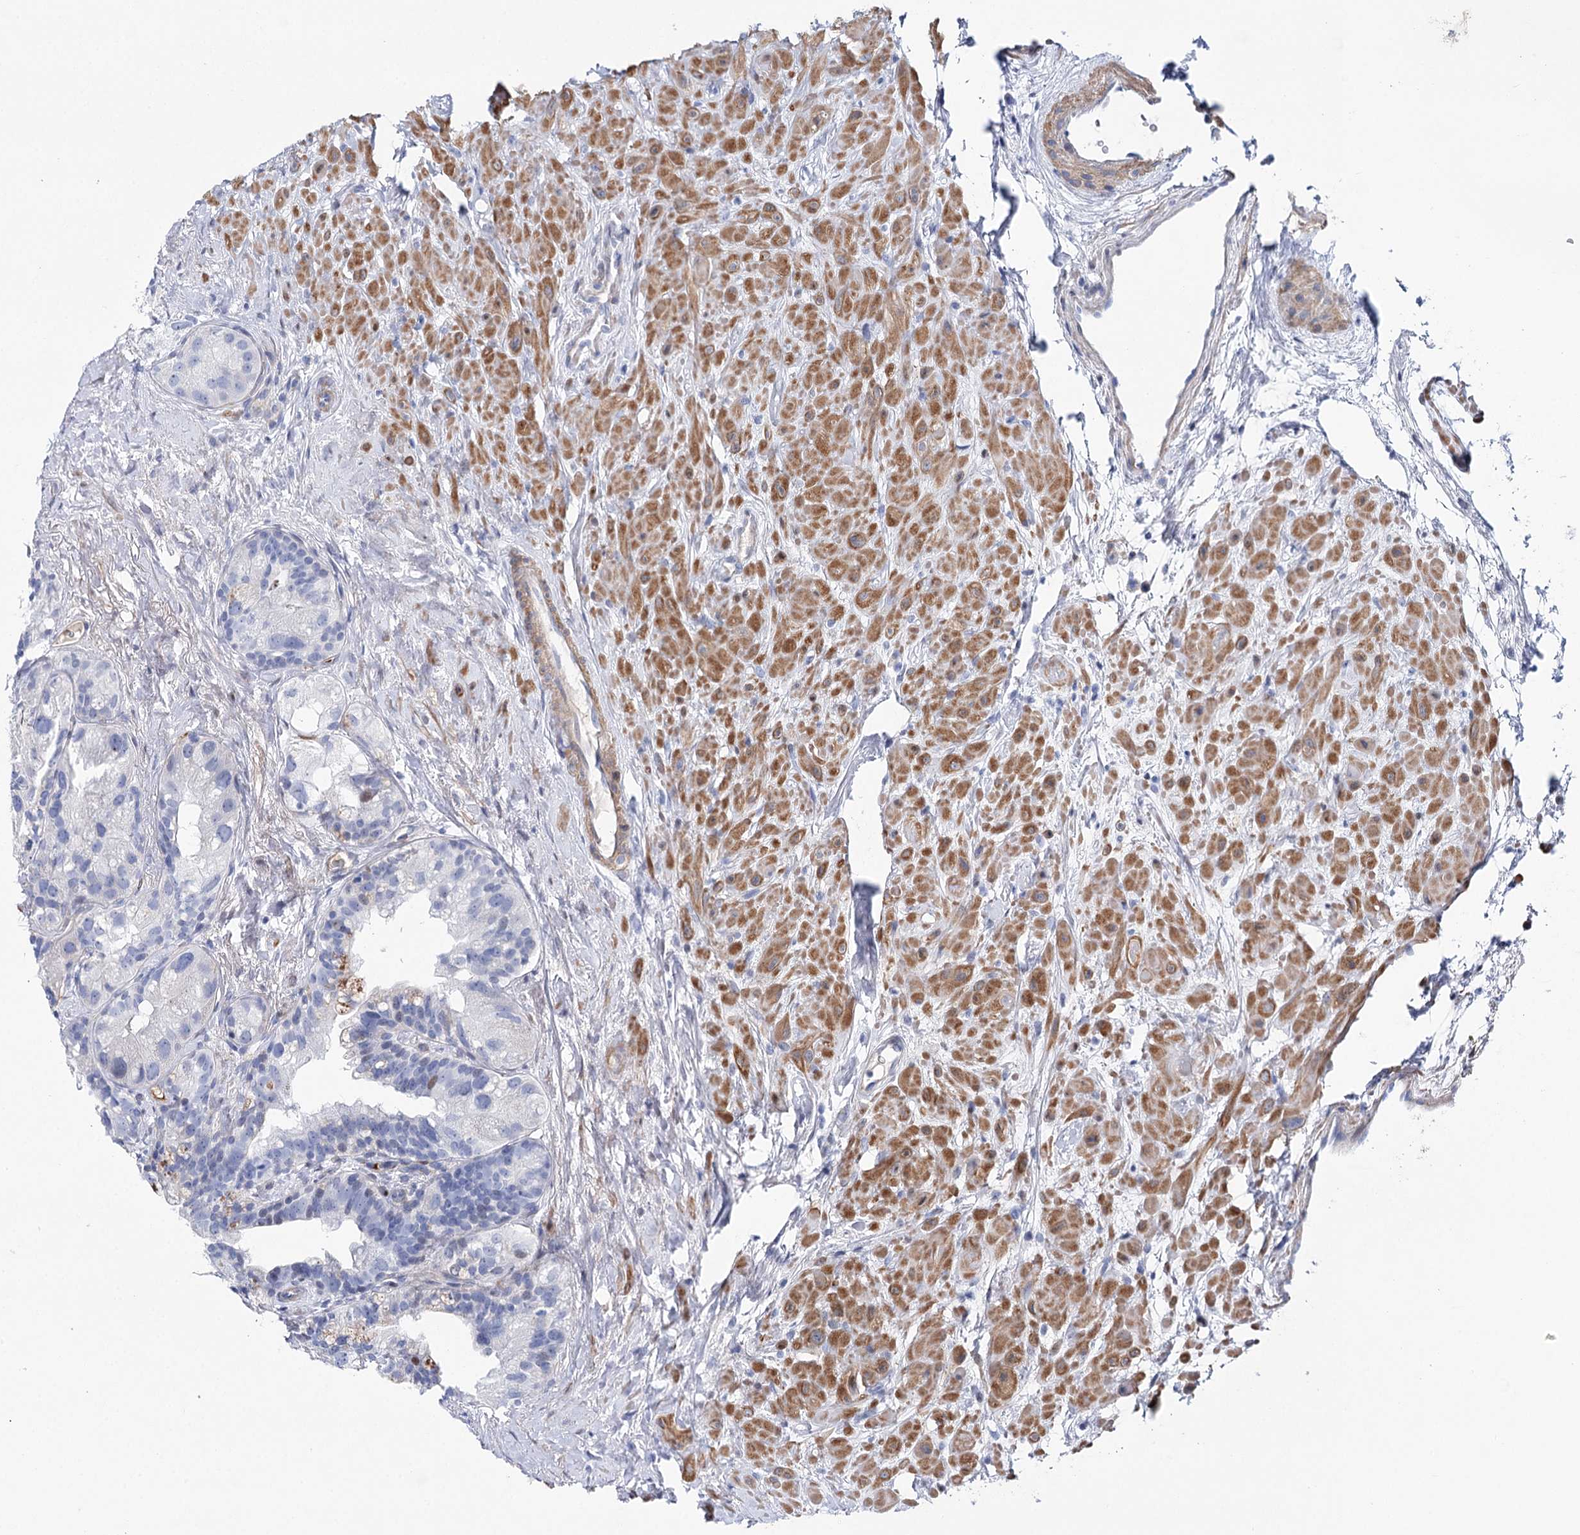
{"staining": {"intensity": "negative", "quantity": "none", "location": "none"}, "tissue": "prostate cancer", "cell_type": "Tumor cells", "image_type": "cancer", "snomed": [{"axis": "morphology", "description": "Normal tissue, NOS"}, {"axis": "morphology", "description": "Adenocarcinoma, Low grade"}, {"axis": "topography", "description": "Prostate"}], "caption": "Tumor cells are negative for brown protein staining in prostate cancer (adenocarcinoma (low-grade)).", "gene": "ANKRD23", "patient": {"sex": "male", "age": 72}}